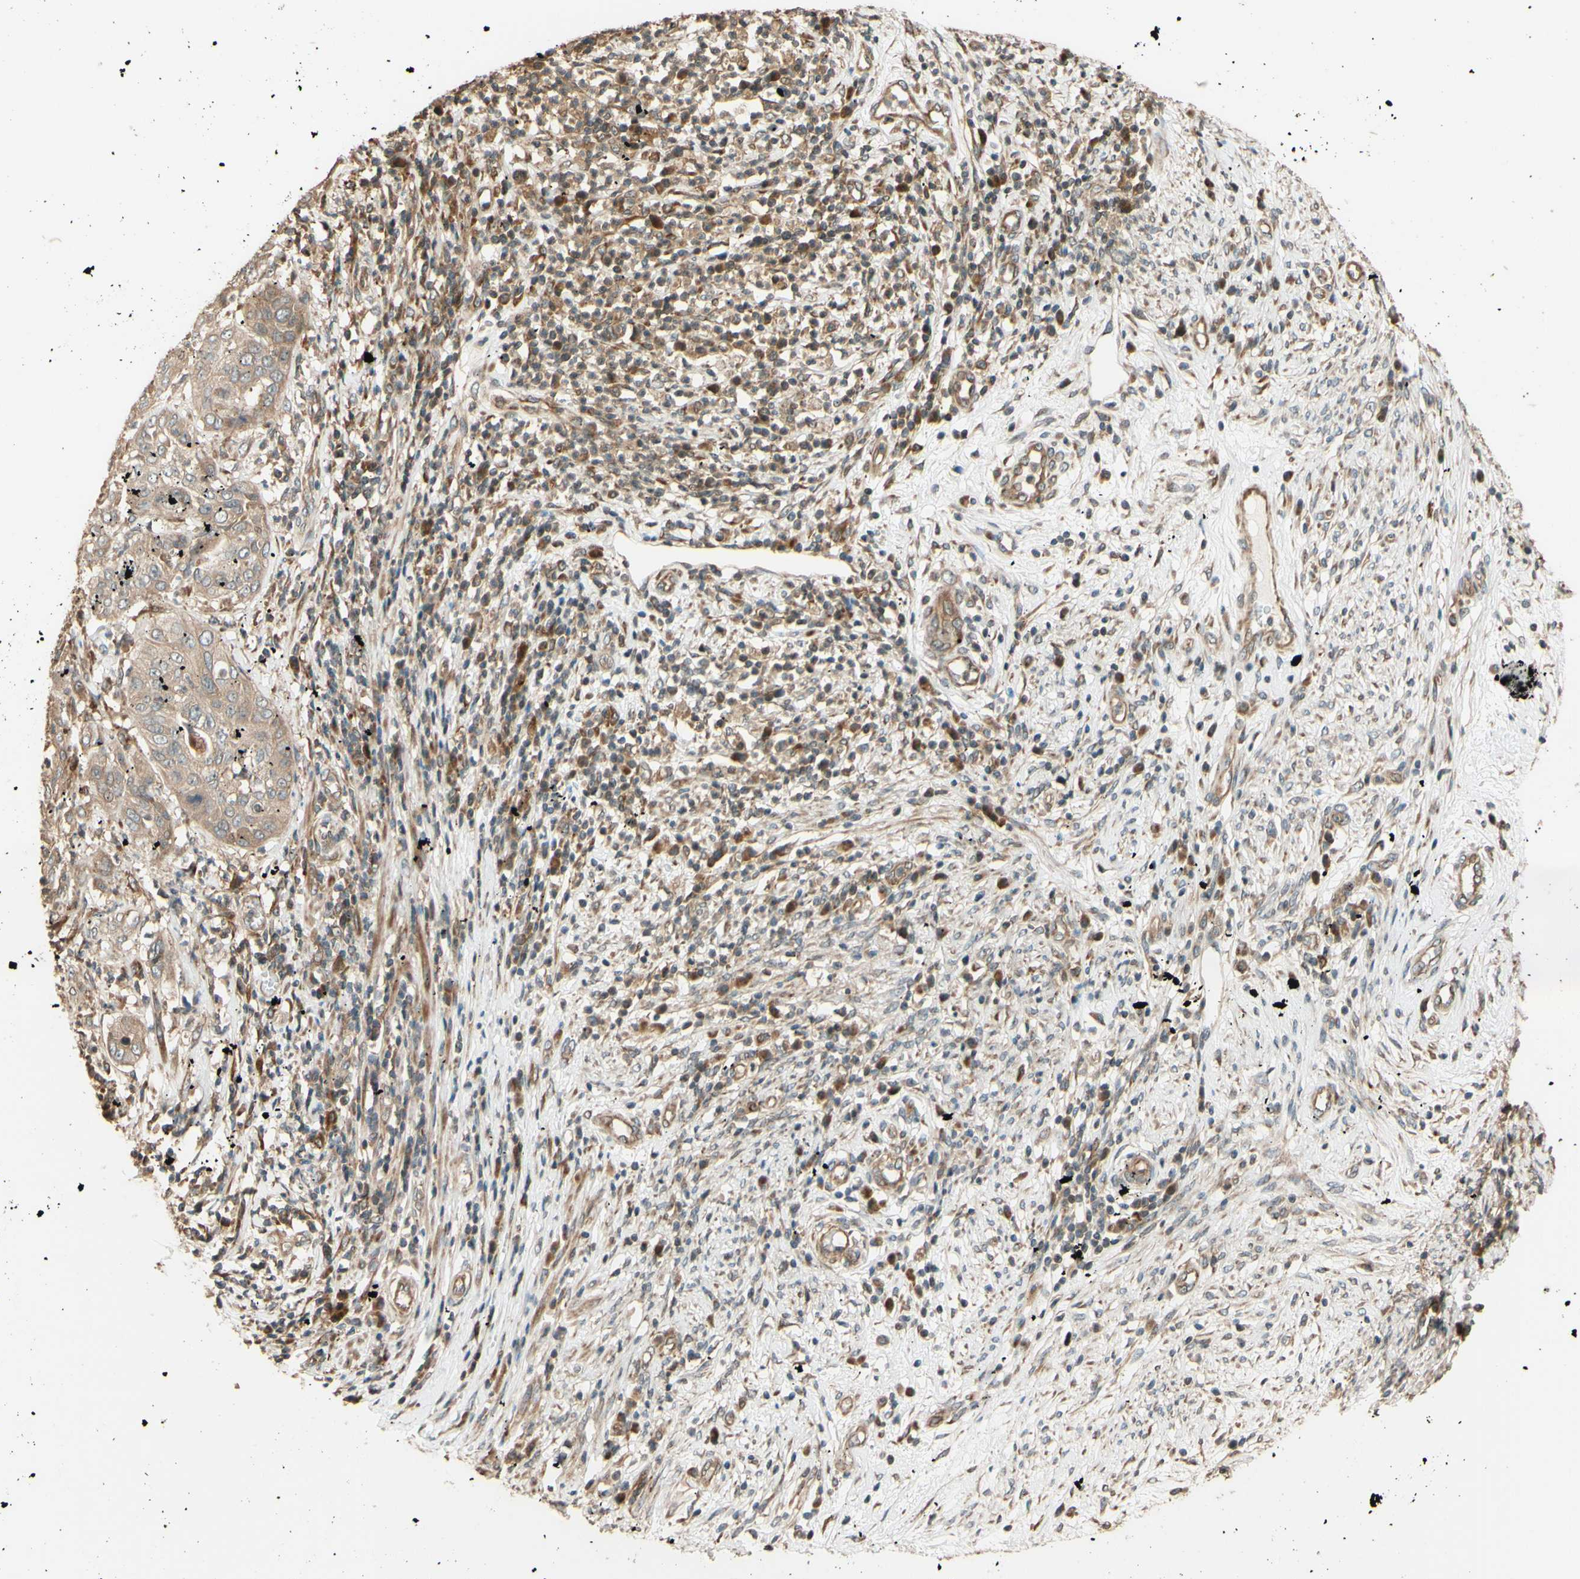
{"staining": {"intensity": "weak", "quantity": ">75%", "location": "cytoplasmic/membranous"}, "tissue": "cervical cancer", "cell_type": "Tumor cells", "image_type": "cancer", "snomed": [{"axis": "morphology", "description": "Normal tissue, NOS"}, {"axis": "morphology", "description": "Squamous cell carcinoma, NOS"}, {"axis": "topography", "description": "Cervix"}], "caption": "This is an image of immunohistochemistry (IHC) staining of cervical squamous cell carcinoma, which shows weak staining in the cytoplasmic/membranous of tumor cells.", "gene": "RNF19A", "patient": {"sex": "female", "age": 39}}